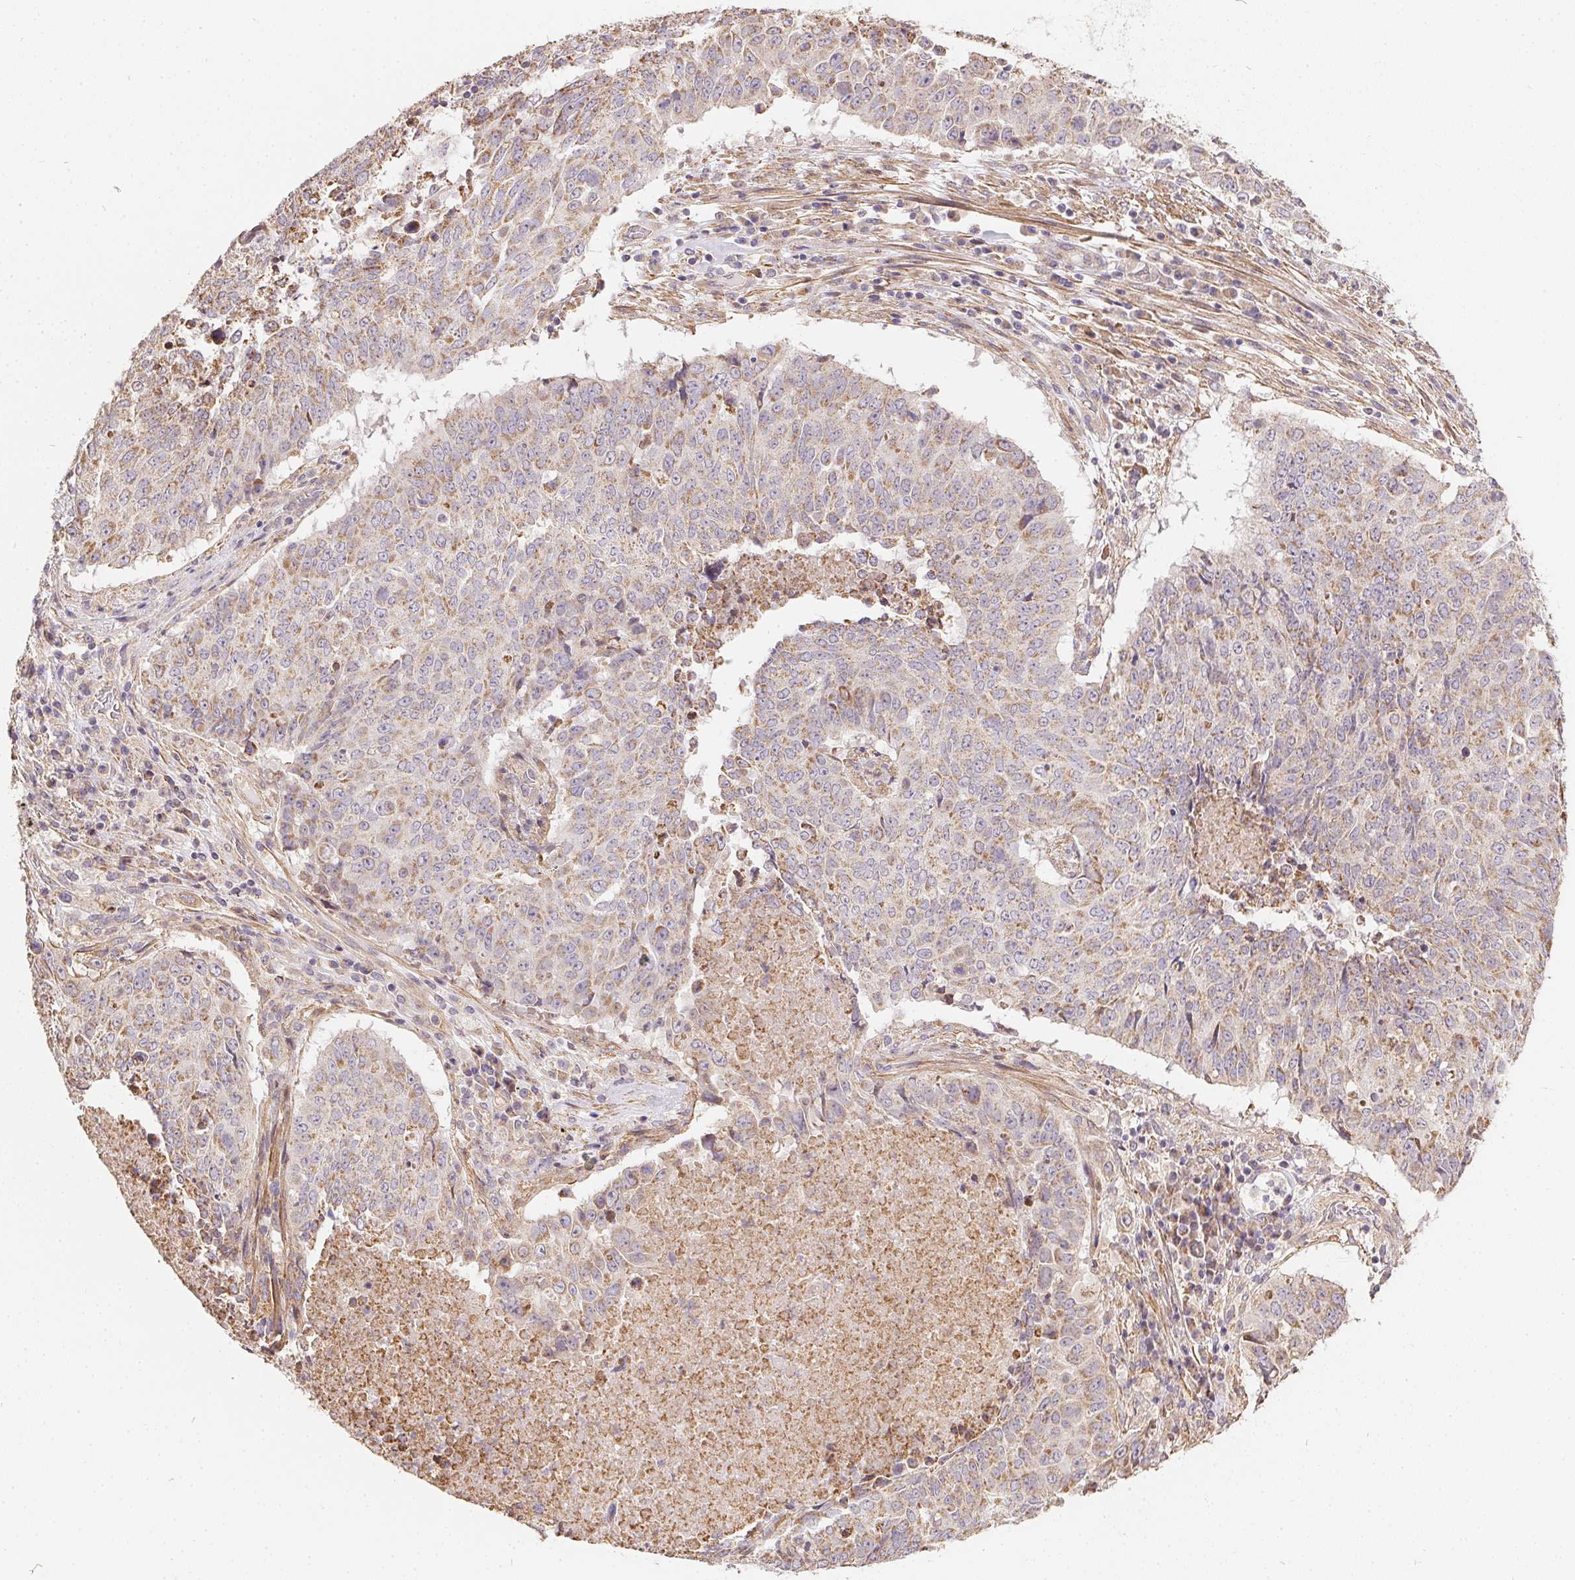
{"staining": {"intensity": "weak", "quantity": "25%-75%", "location": "cytoplasmic/membranous"}, "tissue": "lung cancer", "cell_type": "Tumor cells", "image_type": "cancer", "snomed": [{"axis": "morphology", "description": "Normal tissue, NOS"}, {"axis": "morphology", "description": "Squamous cell carcinoma, NOS"}, {"axis": "topography", "description": "Bronchus"}, {"axis": "topography", "description": "Lung"}], "caption": "This is a photomicrograph of IHC staining of lung squamous cell carcinoma, which shows weak positivity in the cytoplasmic/membranous of tumor cells.", "gene": "REV3L", "patient": {"sex": "male", "age": 64}}